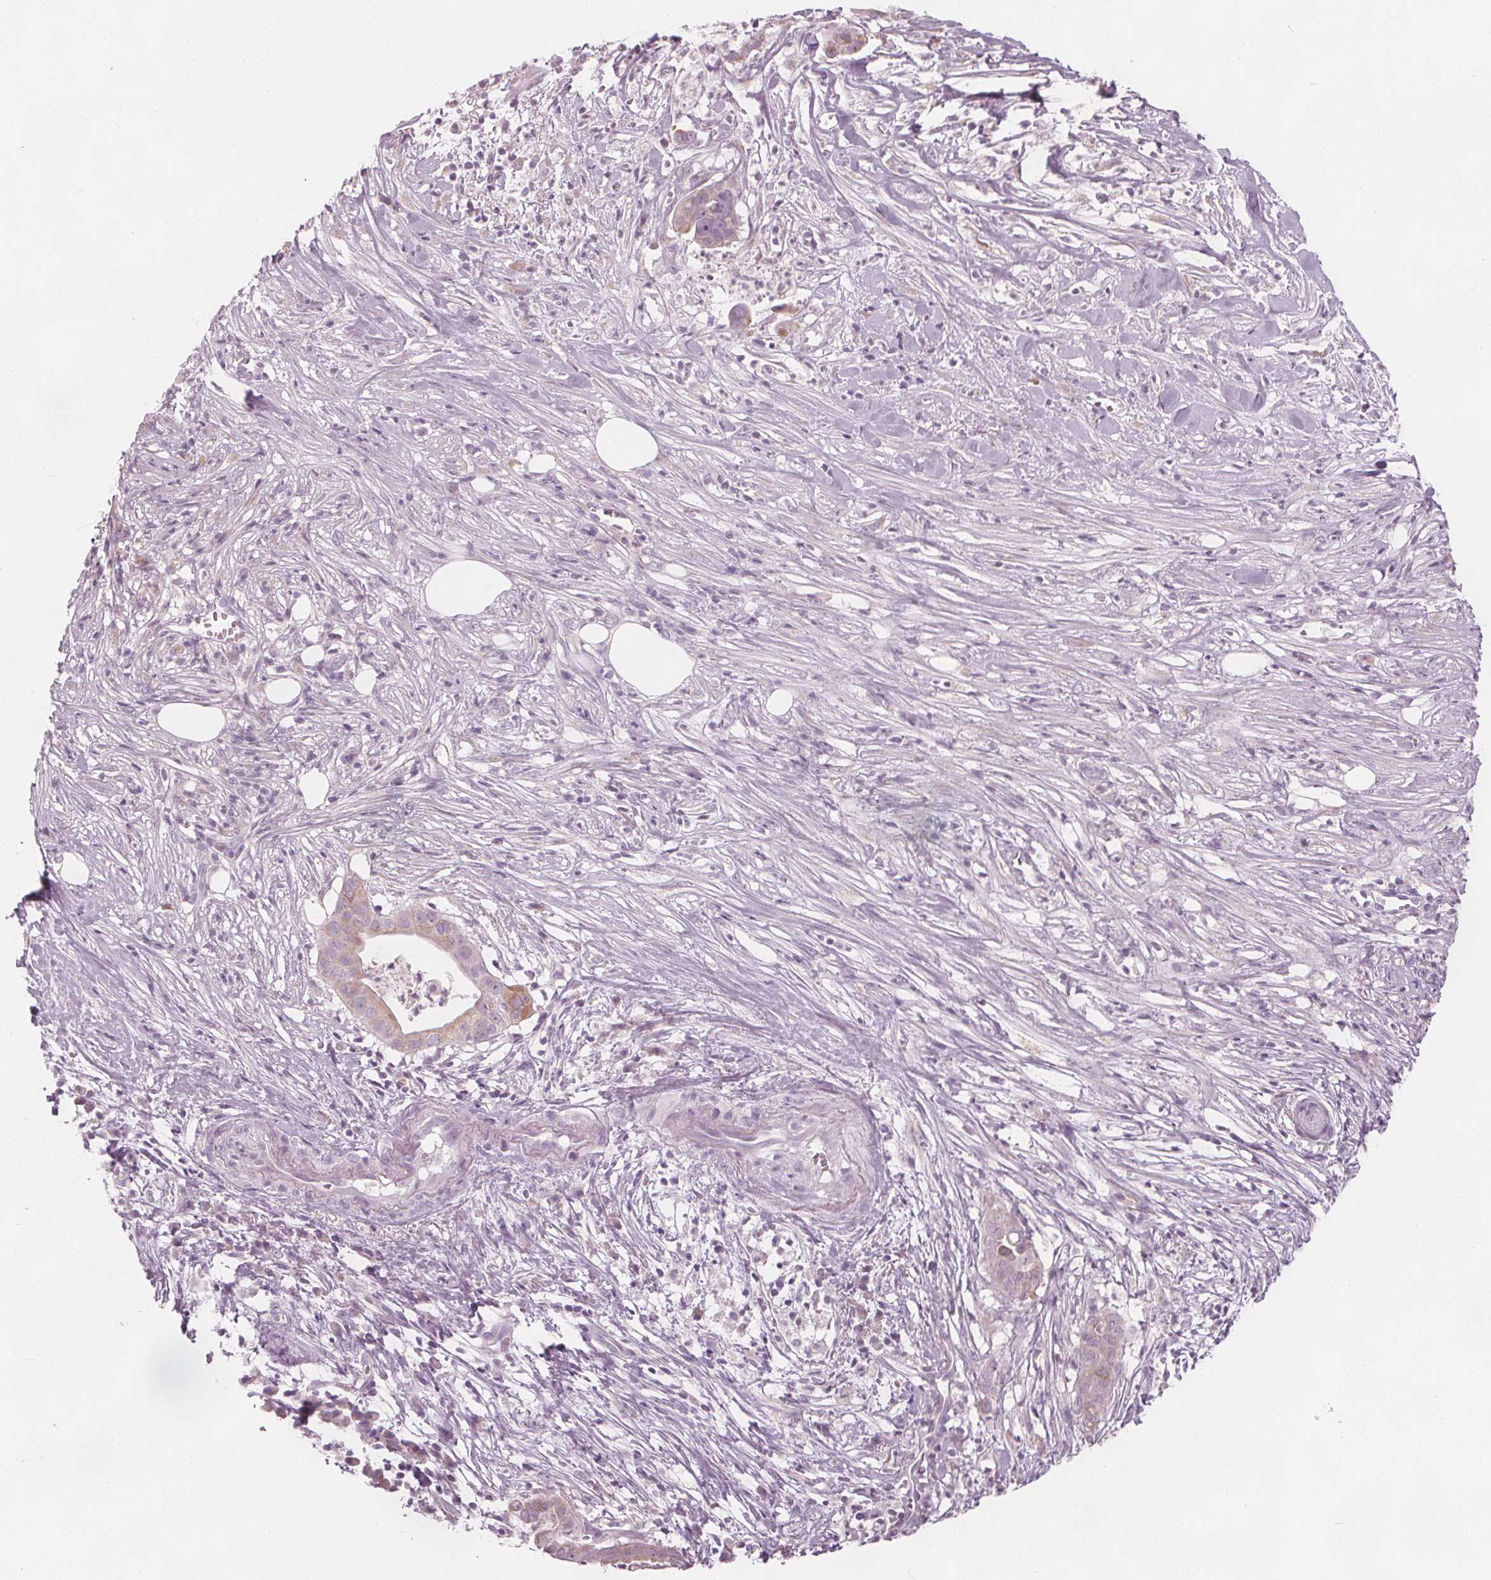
{"staining": {"intensity": "negative", "quantity": "none", "location": "none"}, "tissue": "pancreatic cancer", "cell_type": "Tumor cells", "image_type": "cancer", "snomed": [{"axis": "morphology", "description": "Adenocarcinoma, NOS"}, {"axis": "topography", "description": "Pancreas"}], "caption": "Tumor cells show no significant expression in adenocarcinoma (pancreatic).", "gene": "BRSK1", "patient": {"sex": "male", "age": 61}}